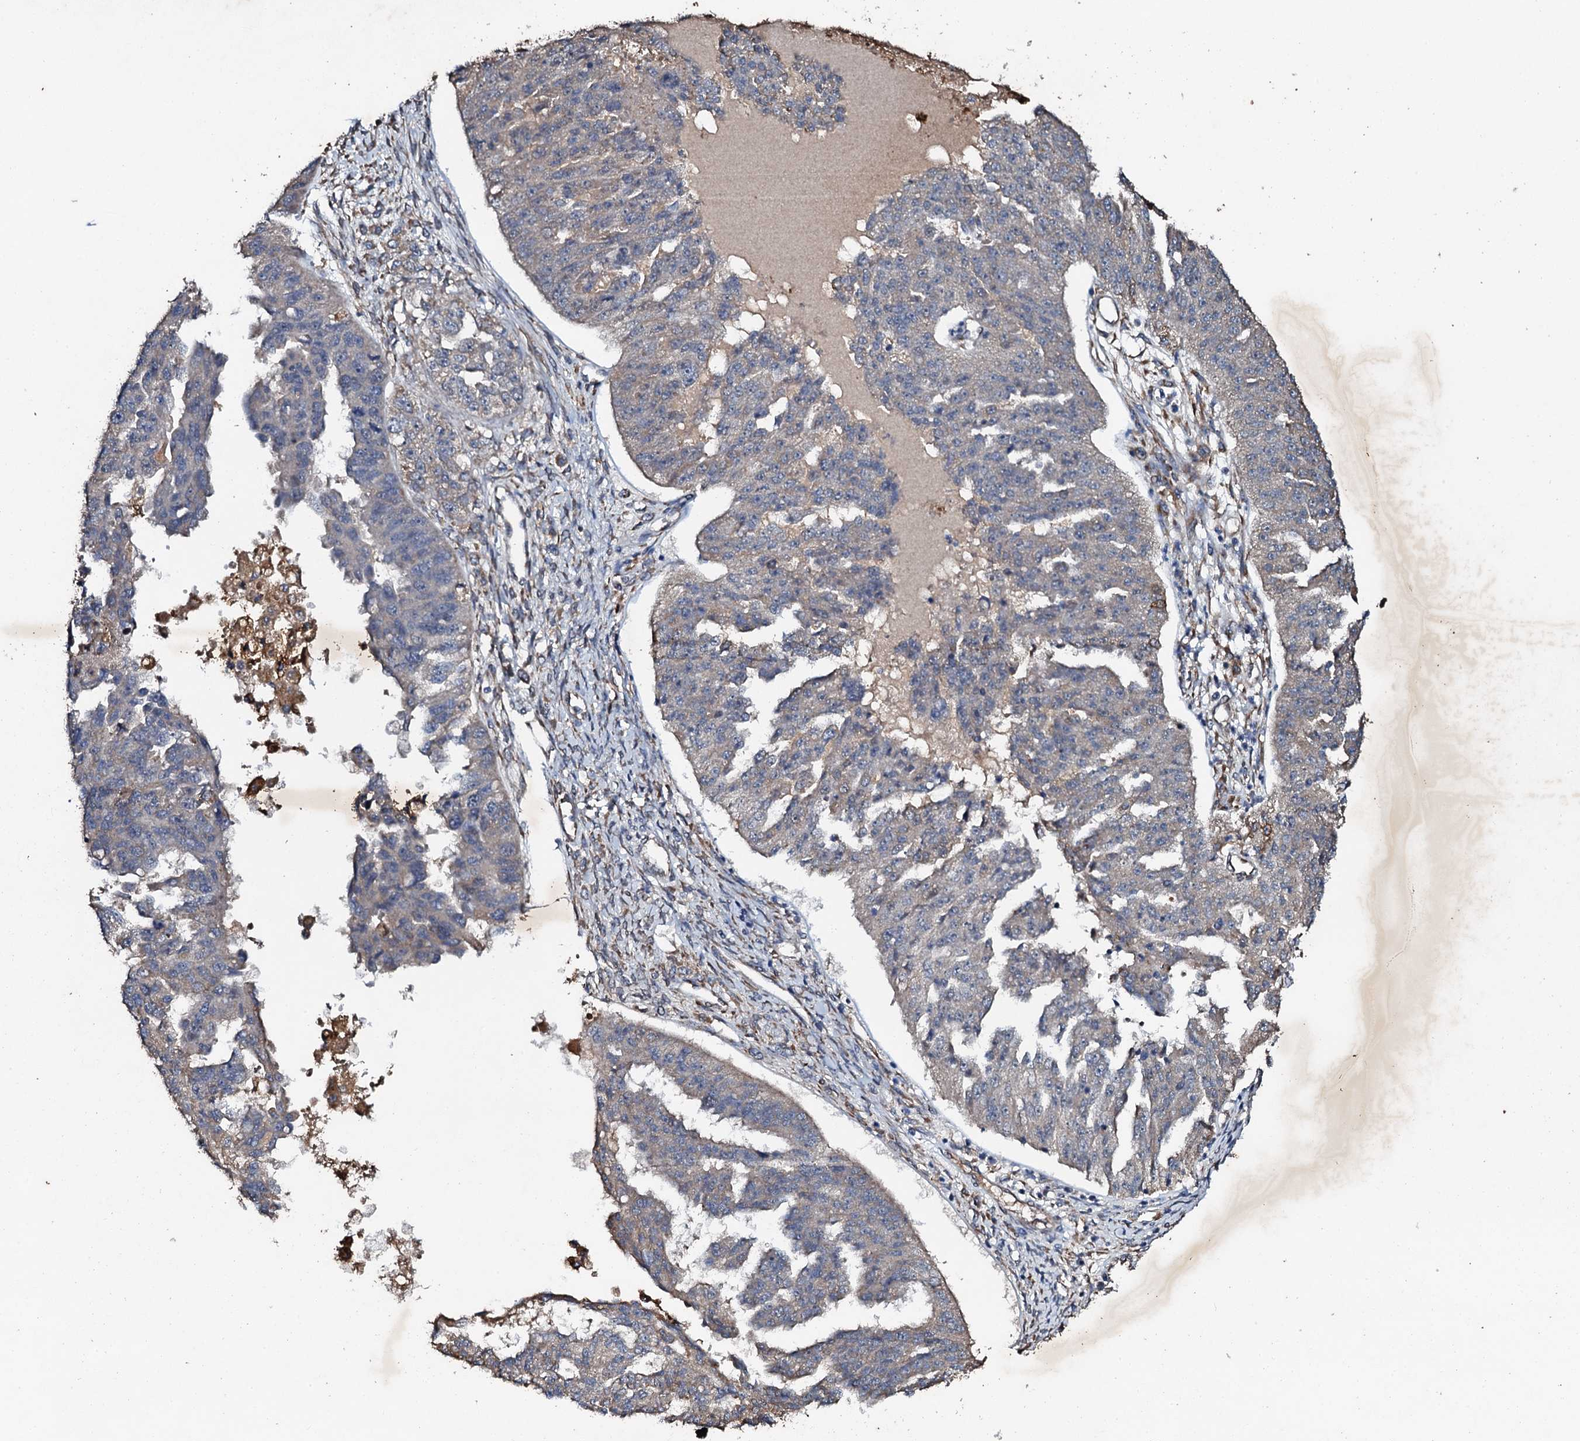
{"staining": {"intensity": "weak", "quantity": "<25%", "location": "cytoplasmic/membranous"}, "tissue": "ovarian cancer", "cell_type": "Tumor cells", "image_type": "cancer", "snomed": [{"axis": "morphology", "description": "Cystadenocarcinoma, serous, NOS"}, {"axis": "topography", "description": "Ovary"}], "caption": "Tumor cells are negative for brown protein staining in serous cystadenocarcinoma (ovarian).", "gene": "ADAMTS10", "patient": {"sex": "female", "age": 58}}